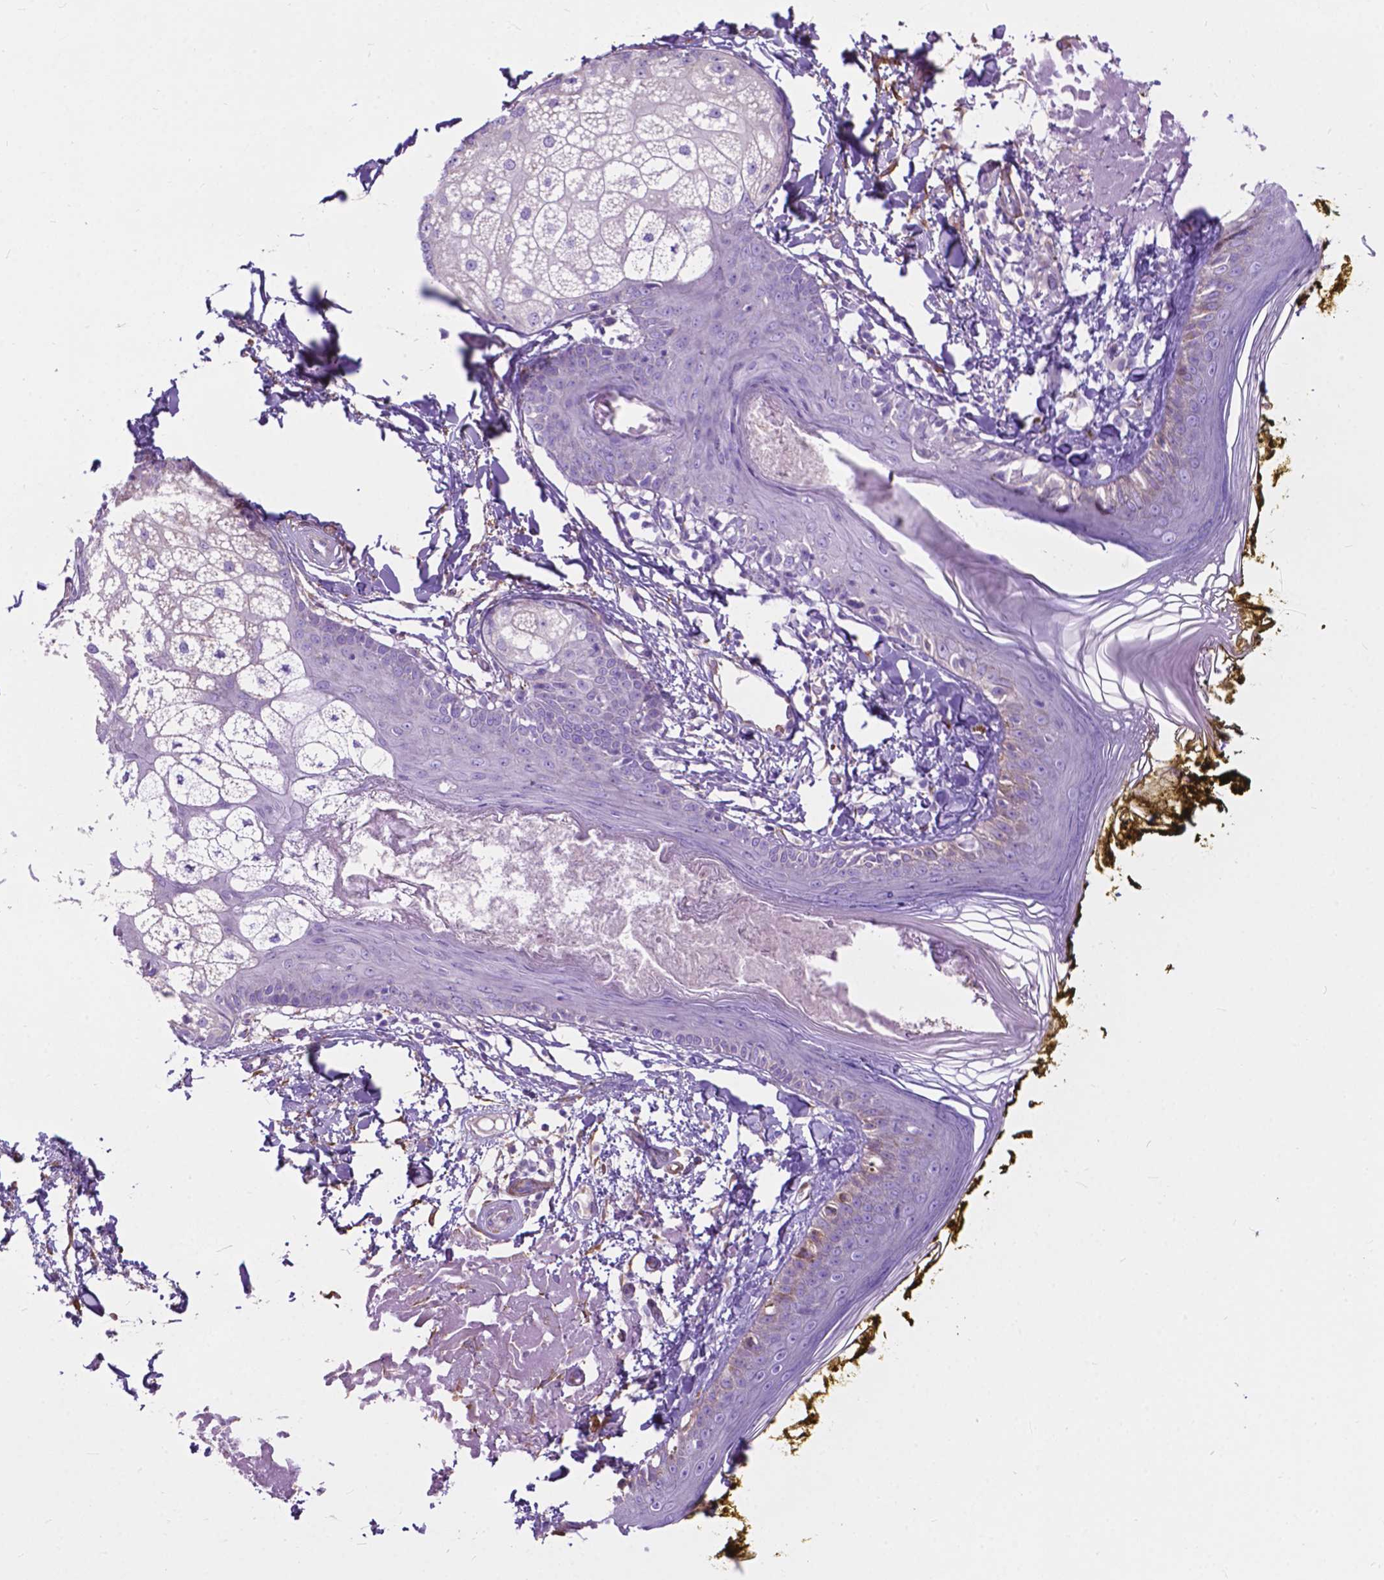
{"staining": {"intensity": "negative", "quantity": "none", "location": "none"}, "tissue": "skin", "cell_type": "Fibroblasts", "image_type": "normal", "snomed": [{"axis": "morphology", "description": "Normal tissue, NOS"}, {"axis": "topography", "description": "Skin"}], "caption": "This micrograph is of unremarkable skin stained with IHC to label a protein in brown with the nuclei are counter-stained blue. There is no positivity in fibroblasts.", "gene": "PCDHA12", "patient": {"sex": "male", "age": 76}}